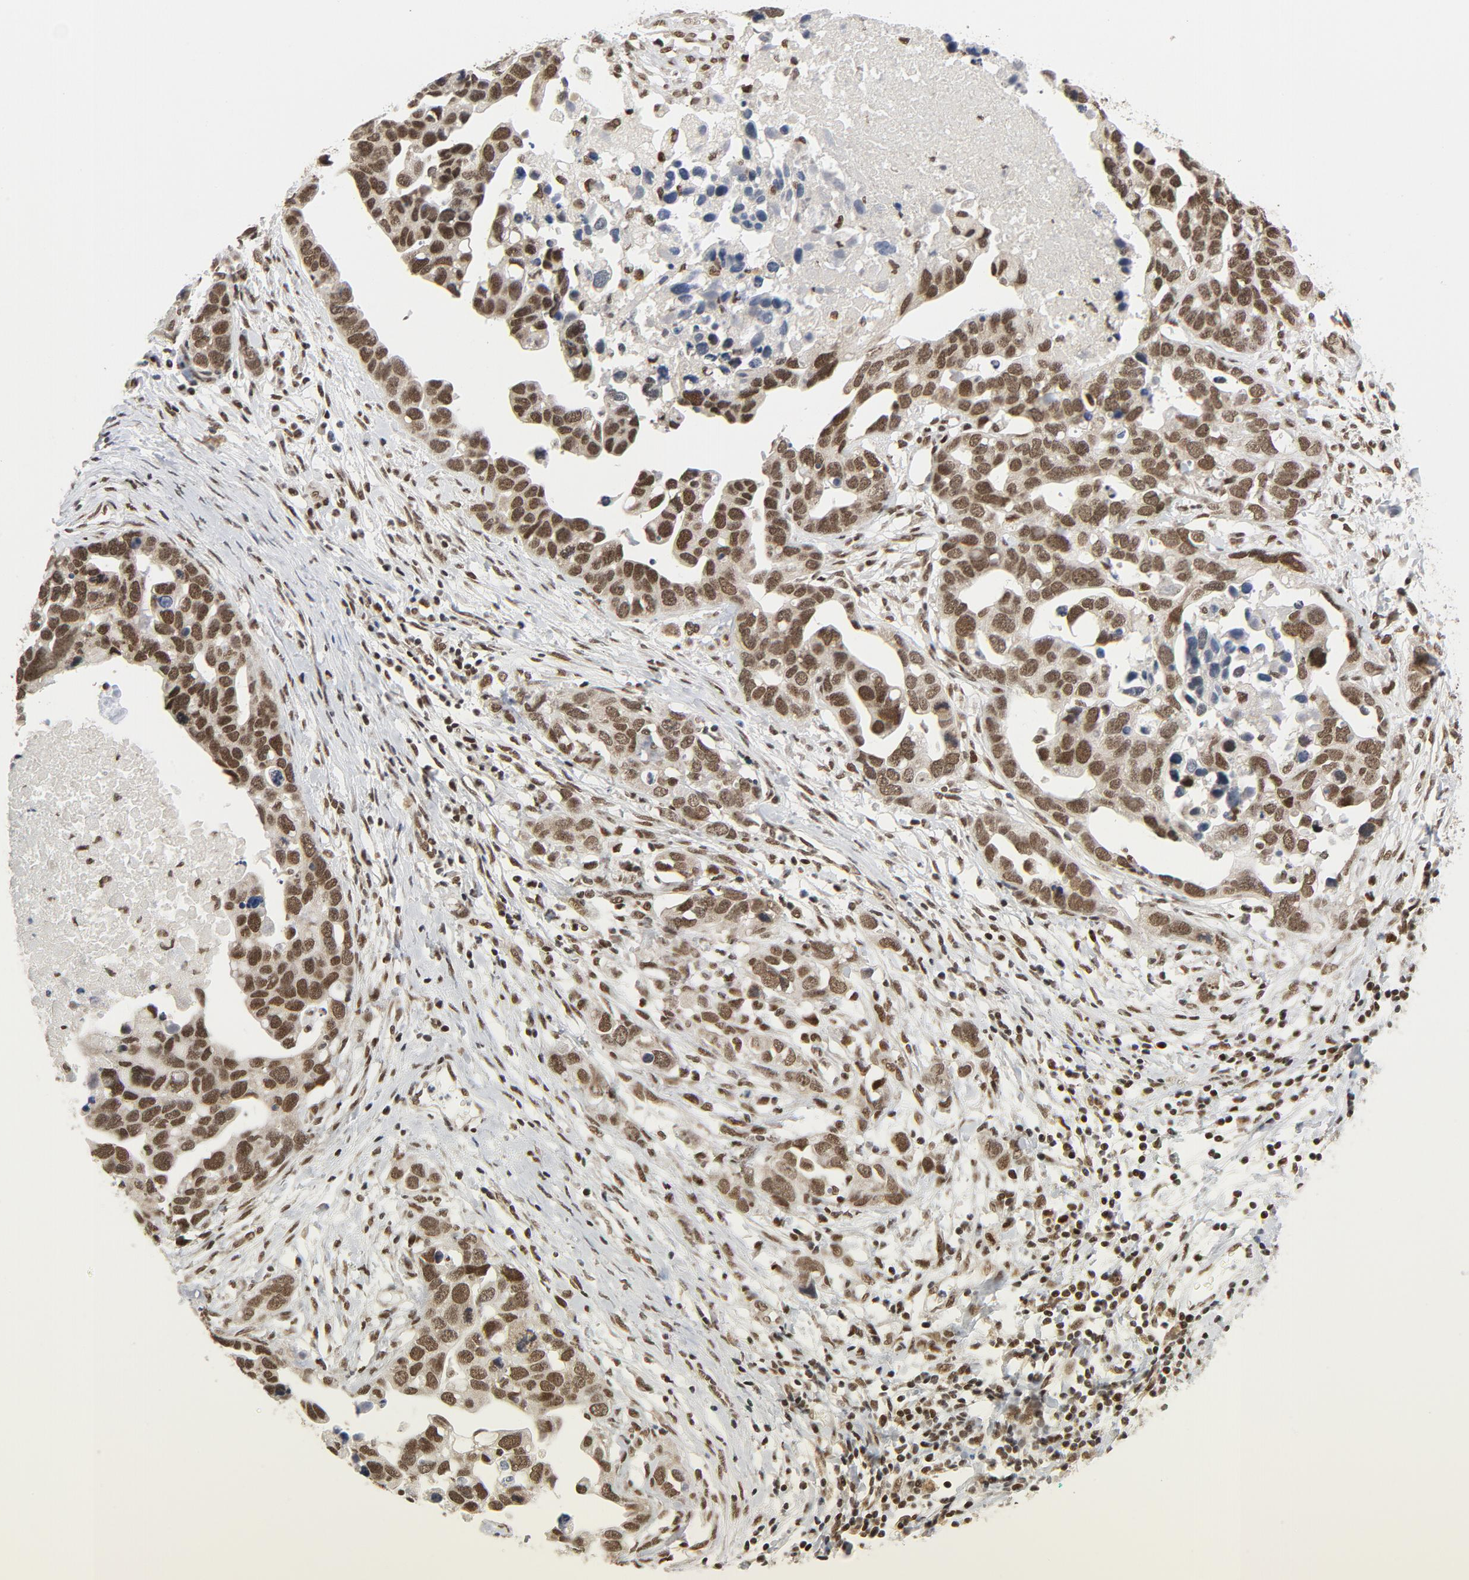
{"staining": {"intensity": "moderate", "quantity": ">75%", "location": "nuclear"}, "tissue": "ovarian cancer", "cell_type": "Tumor cells", "image_type": "cancer", "snomed": [{"axis": "morphology", "description": "Cystadenocarcinoma, serous, NOS"}, {"axis": "topography", "description": "Ovary"}], "caption": "Serous cystadenocarcinoma (ovarian) stained with a brown dye displays moderate nuclear positive expression in approximately >75% of tumor cells.", "gene": "ERCC1", "patient": {"sex": "female", "age": 54}}